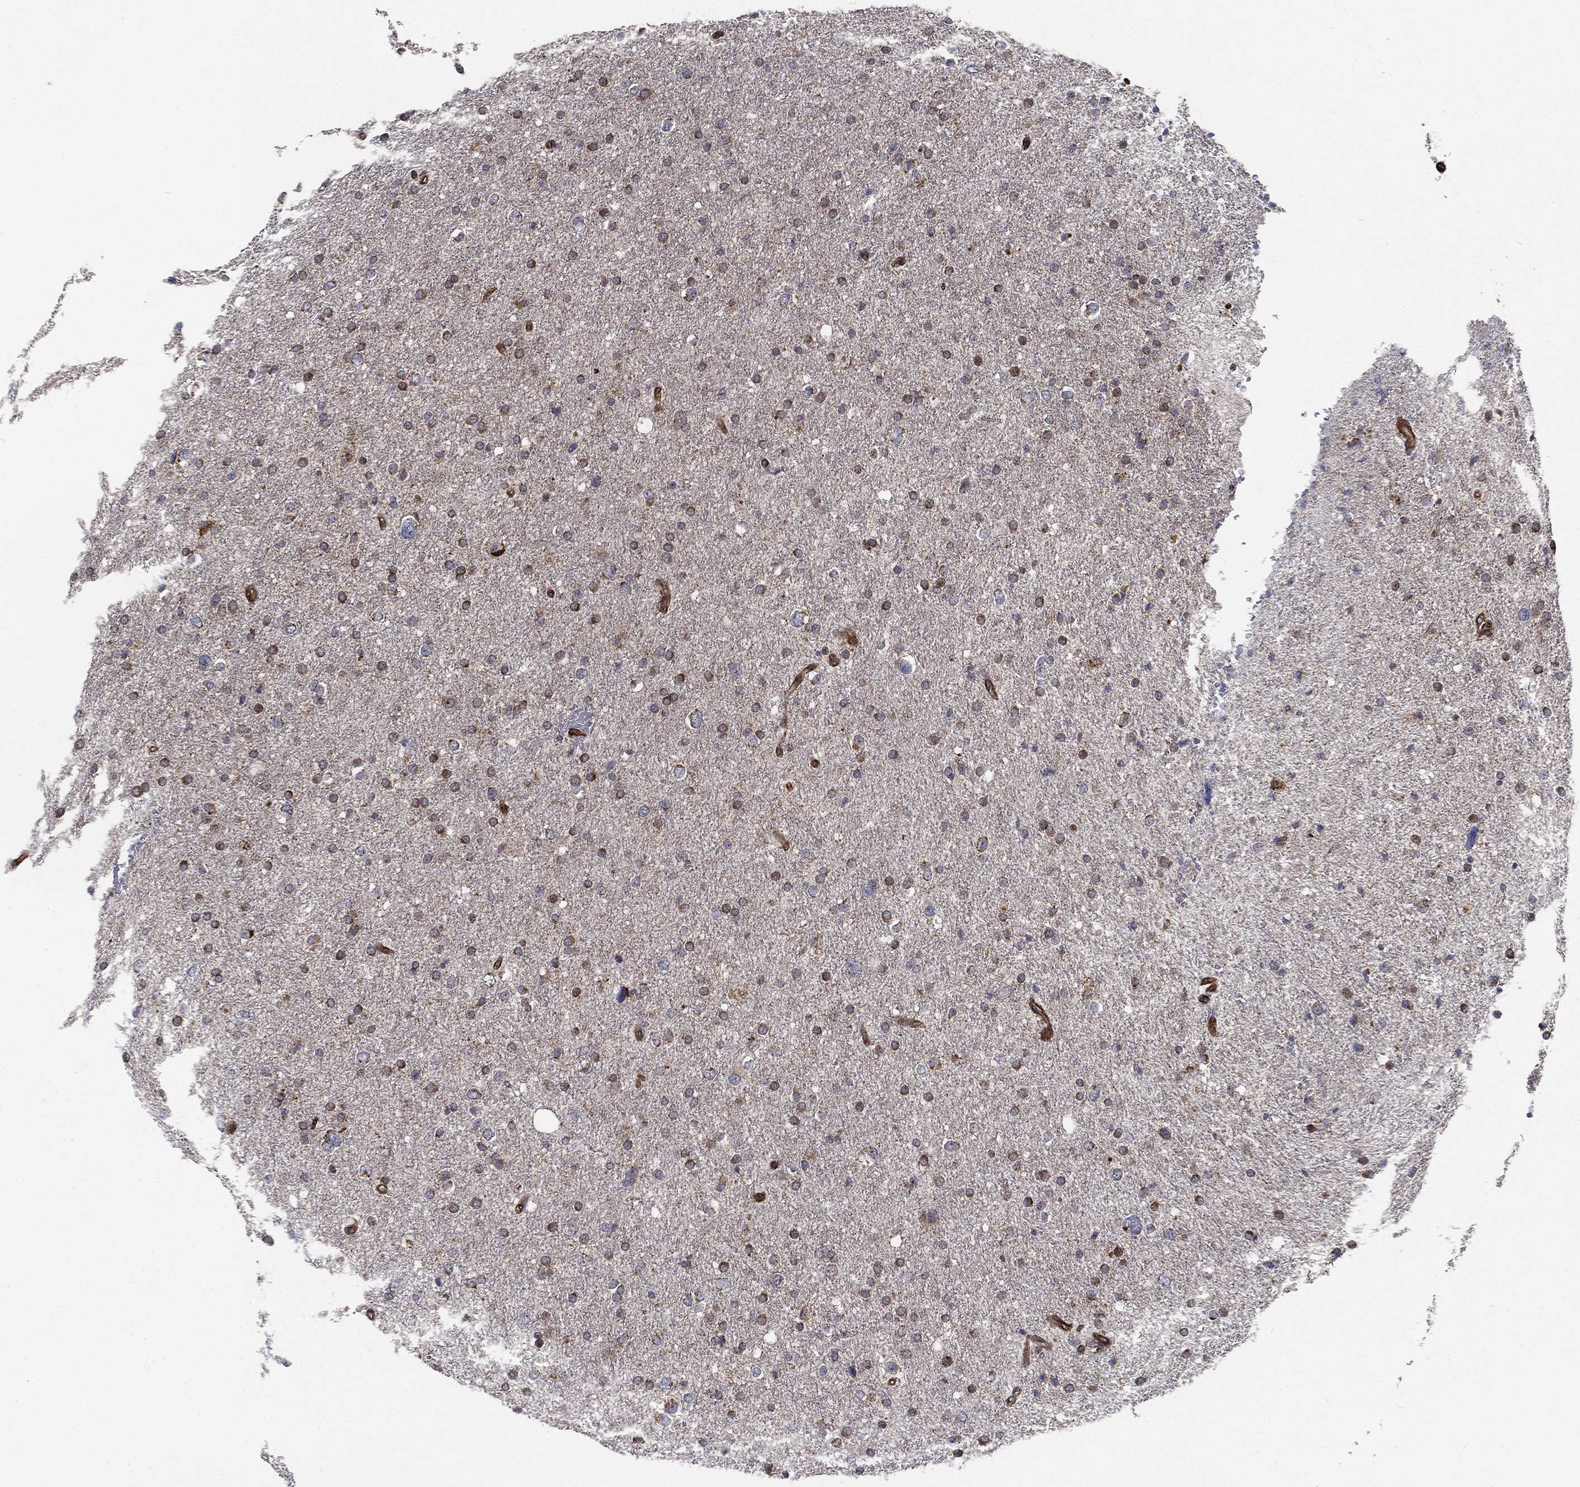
{"staining": {"intensity": "moderate", "quantity": "<25%", "location": "cytoplasmic/membranous"}, "tissue": "glioma", "cell_type": "Tumor cells", "image_type": "cancer", "snomed": [{"axis": "morphology", "description": "Glioma, malignant, Low grade"}, {"axis": "topography", "description": "Brain"}], "caption": "This photomicrograph exhibits glioma stained with immunohistochemistry to label a protein in brown. The cytoplasmic/membranous of tumor cells show moderate positivity for the protein. Nuclei are counter-stained blue.", "gene": "CYLD", "patient": {"sex": "female", "age": 37}}